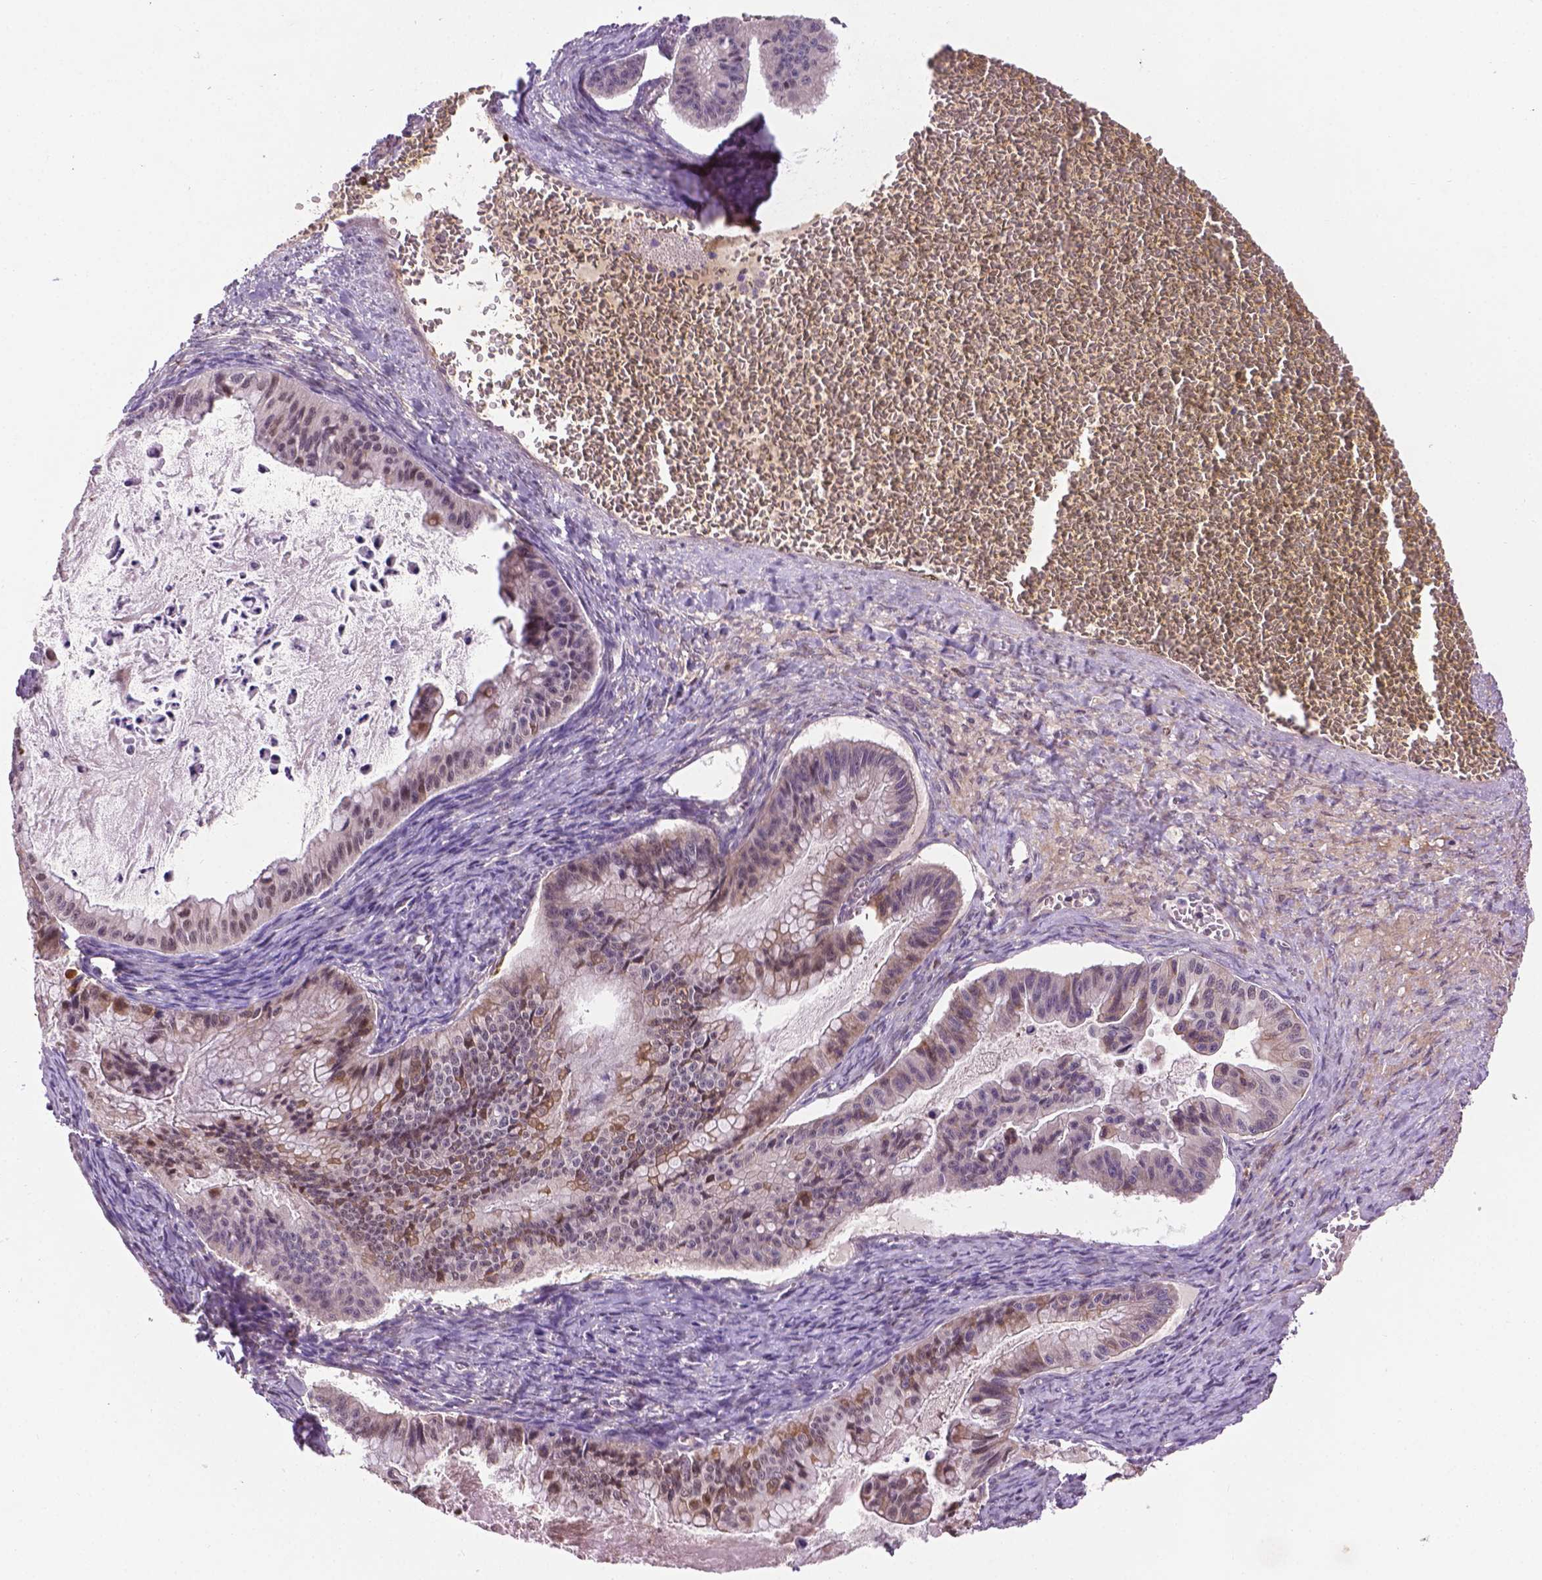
{"staining": {"intensity": "negative", "quantity": "none", "location": "none"}, "tissue": "ovarian cancer", "cell_type": "Tumor cells", "image_type": "cancer", "snomed": [{"axis": "morphology", "description": "Cystadenocarcinoma, mucinous, NOS"}, {"axis": "topography", "description": "Ovary"}], "caption": "The photomicrograph shows no significant staining in tumor cells of ovarian mucinous cystadenocarcinoma.", "gene": "IRF6", "patient": {"sex": "female", "age": 72}}